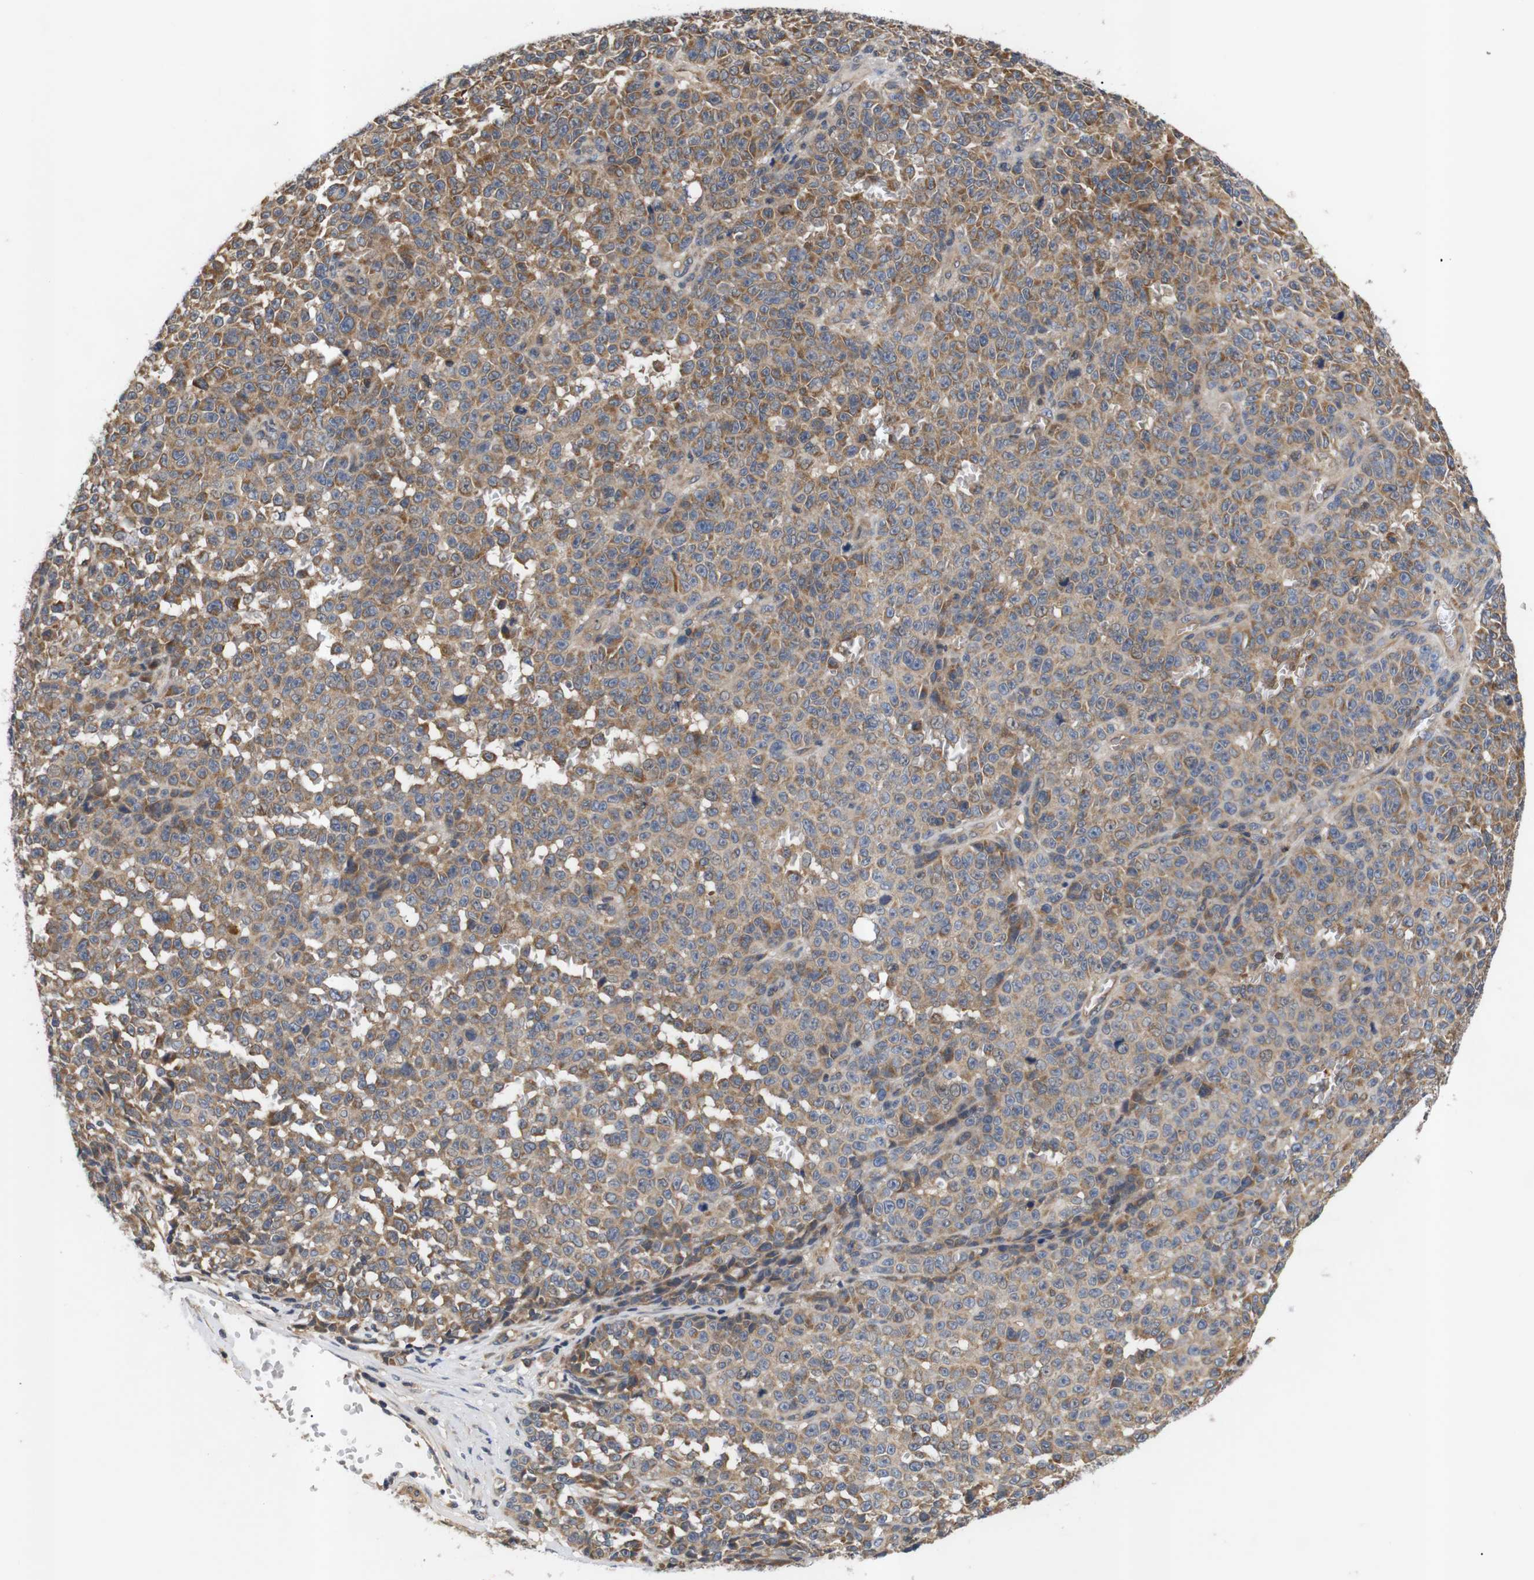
{"staining": {"intensity": "moderate", "quantity": ">75%", "location": "cytoplasmic/membranous"}, "tissue": "melanoma", "cell_type": "Tumor cells", "image_type": "cancer", "snomed": [{"axis": "morphology", "description": "Malignant melanoma, NOS"}, {"axis": "topography", "description": "Skin"}], "caption": "The photomicrograph exhibits staining of malignant melanoma, revealing moderate cytoplasmic/membranous protein staining (brown color) within tumor cells.", "gene": "RIPK1", "patient": {"sex": "female", "age": 82}}